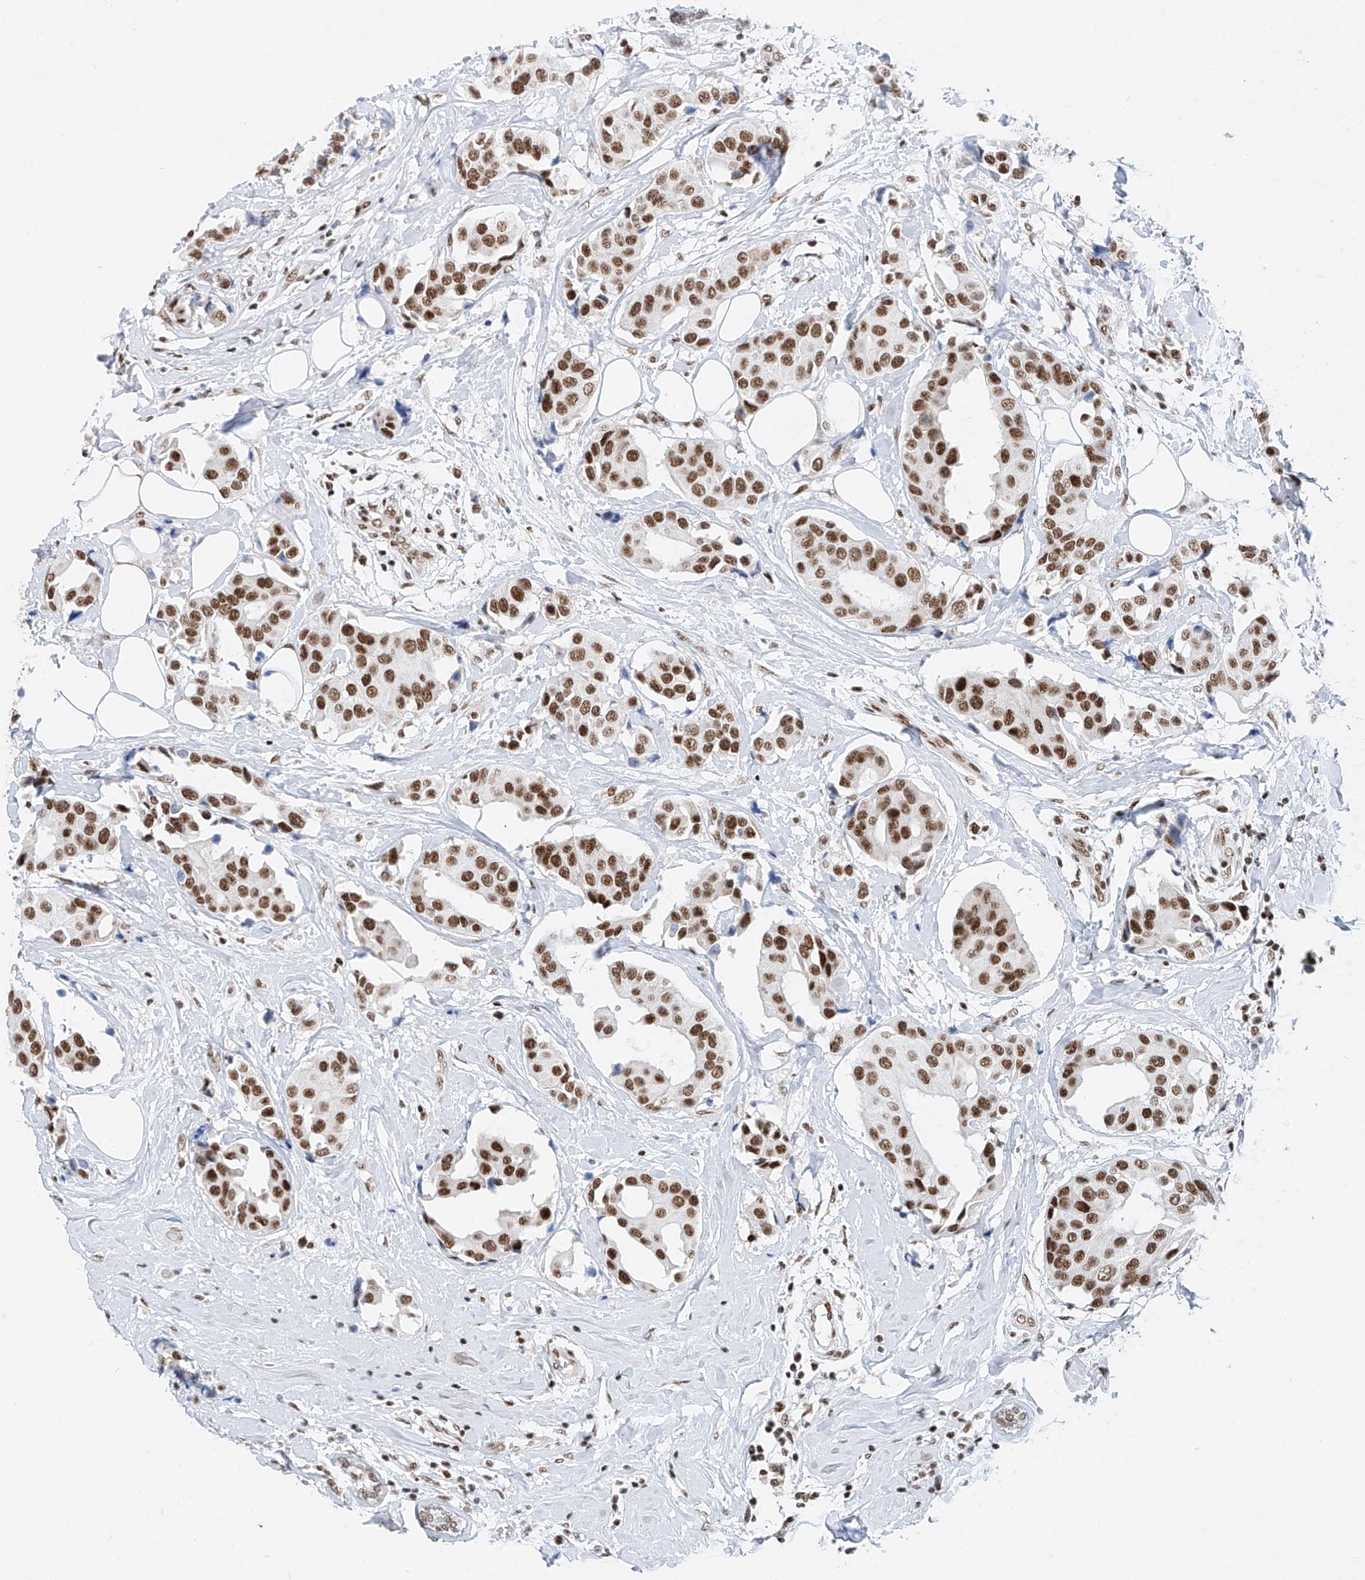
{"staining": {"intensity": "moderate", "quantity": ">75%", "location": "nuclear"}, "tissue": "breast cancer", "cell_type": "Tumor cells", "image_type": "cancer", "snomed": [{"axis": "morphology", "description": "Normal tissue, NOS"}, {"axis": "morphology", "description": "Duct carcinoma"}, {"axis": "topography", "description": "Breast"}], "caption": "Immunohistochemistry (IHC) histopathology image of neoplastic tissue: breast cancer (infiltrating ductal carcinoma) stained using immunohistochemistry (IHC) reveals medium levels of moderate protein expression localized specifically in the nuclear of tumor cells, appearing as a nuclear brown color.", "gene": "TAF4", "patient": {"sex": "female", "age": 39}}